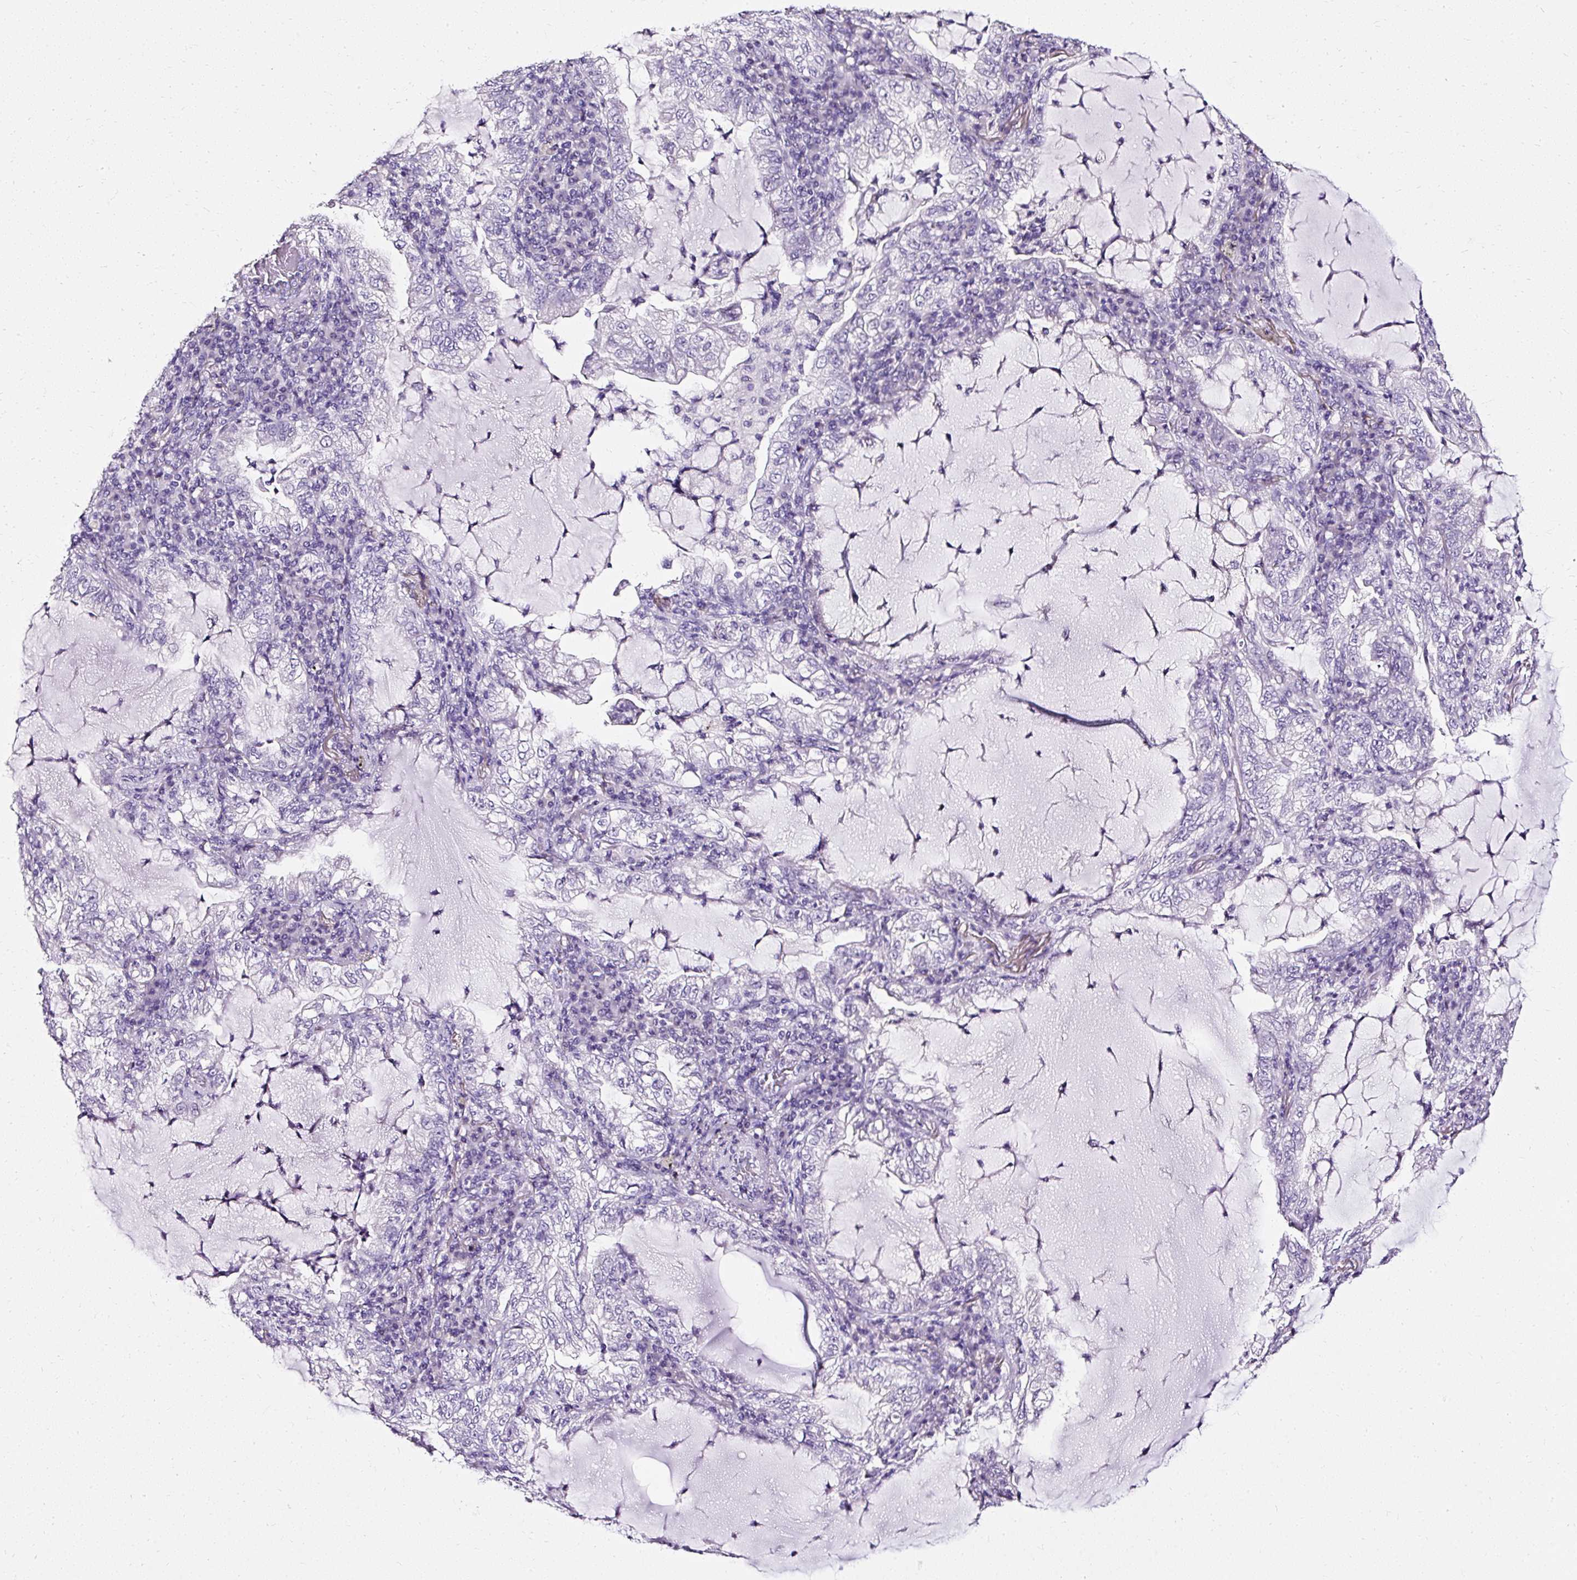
{"staining": {"intensity": "negative", "quantity": "none", "location": "none"}, "tissue": "lung cancer", "cell_type": "Tumor cells", "image_type": "cancer", "snomed": [{"axis": "morphology", "description": "Adenocarcinoma, NOS"}, {"axis": "topography", "description": "Lung"}], "caption": "Immunohistochemistry (IHC) image of neoplastic tissue: human lung cancer stained with DAB (3,3'-diaminobenzidine) exhibits no significant protein positivity in tumor cells.", "gene": "ATP2A1", "patient": {"sex": "female", "age": 73}}